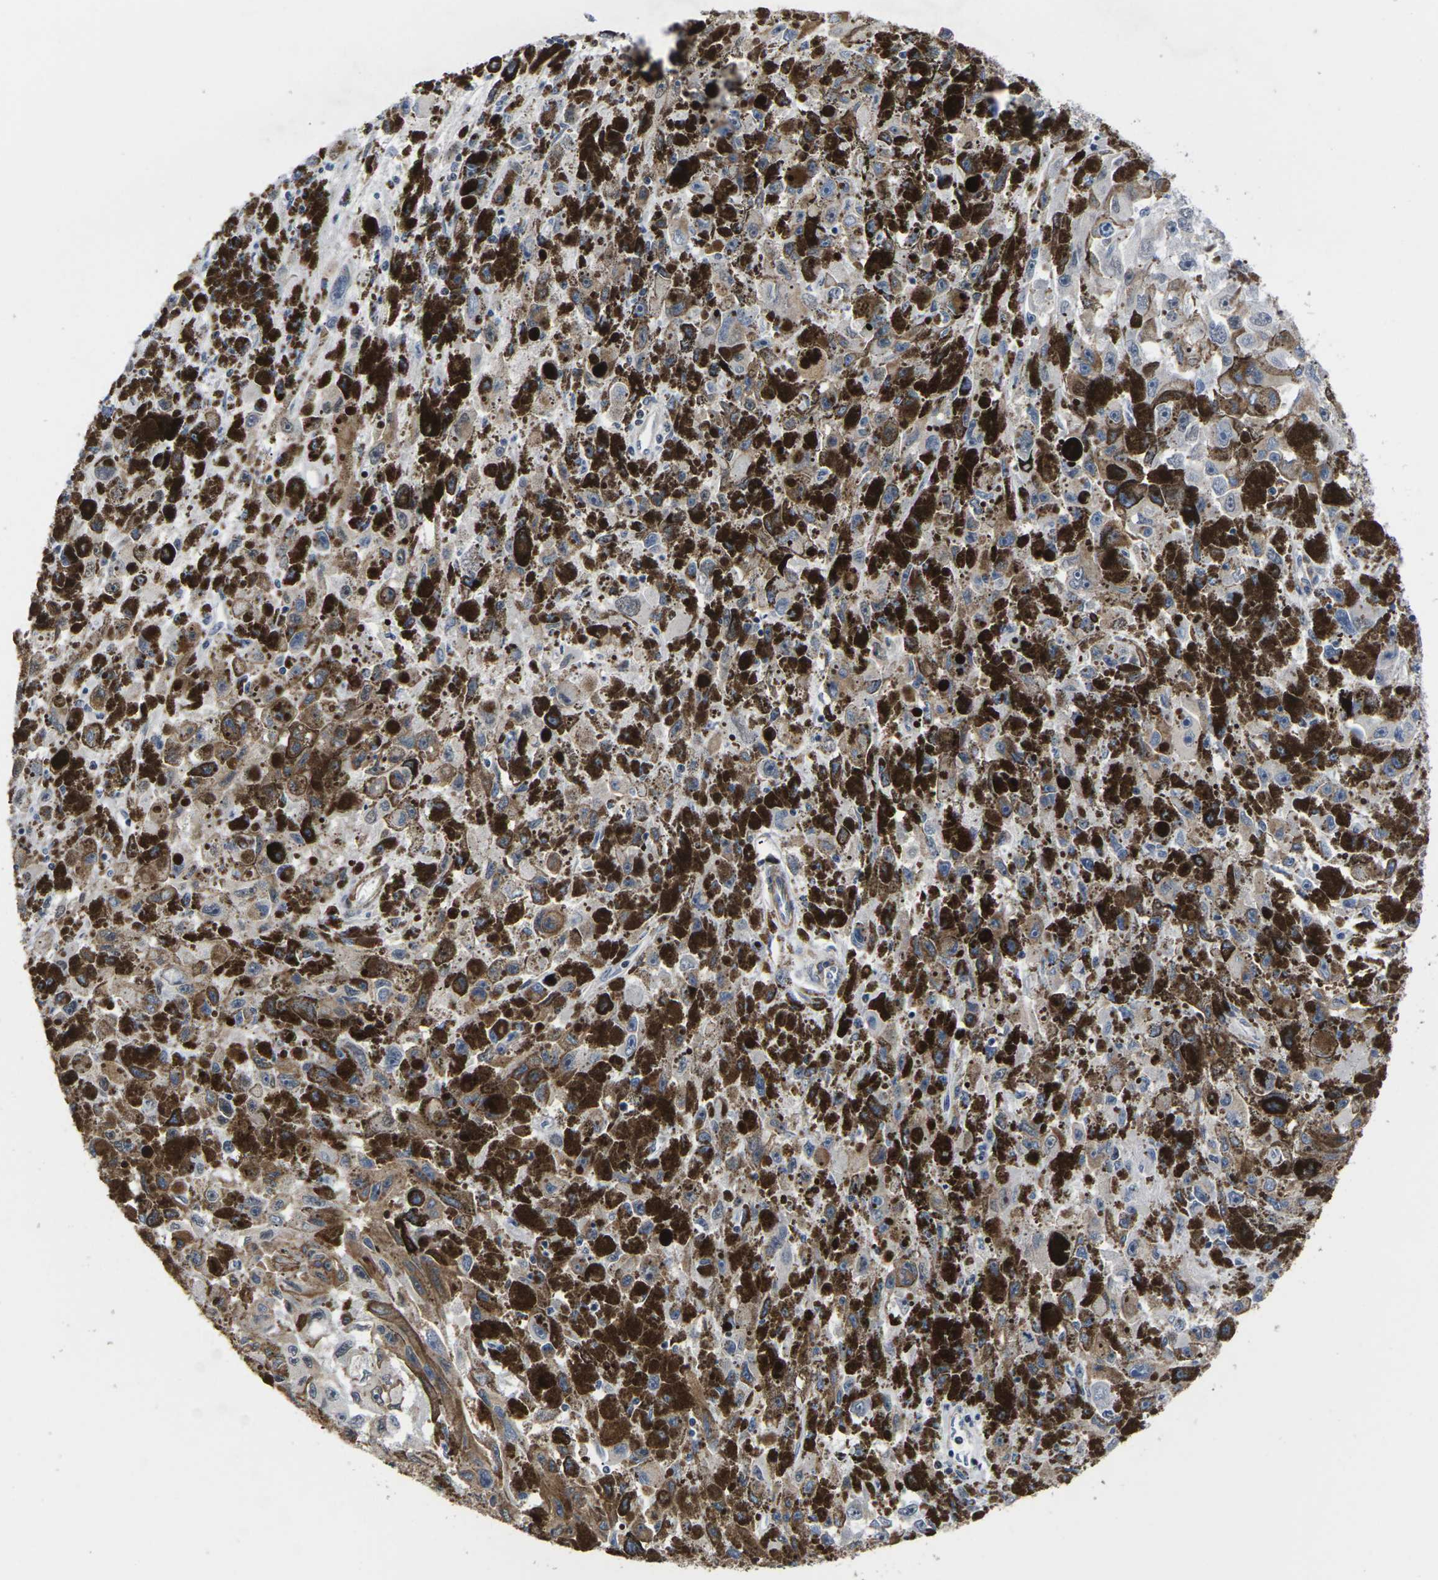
{"staining": {"intensity": "negative", "quantity": "none", "location": "none"}, "tissue": "melanoma", "cell_type": "Tumor cells", "image_type": "cancer", "snomed": [{"axis": "morphology", "description": "Malignant melanoma, NOS"}, {"axis": "topography", "description": "Skin"}], "caption": "Tumor cells show no significant protein positivity in melanoma. Brightfield microscopy of immunohistochemistry (IHC) stained with DAB (3,3'-diaminobenzidine) (brown) and hematoxylin (blue), captured at high magnification.", "gene": "ST6GAL2", "patient": {"sex": "female", "age": 104}}